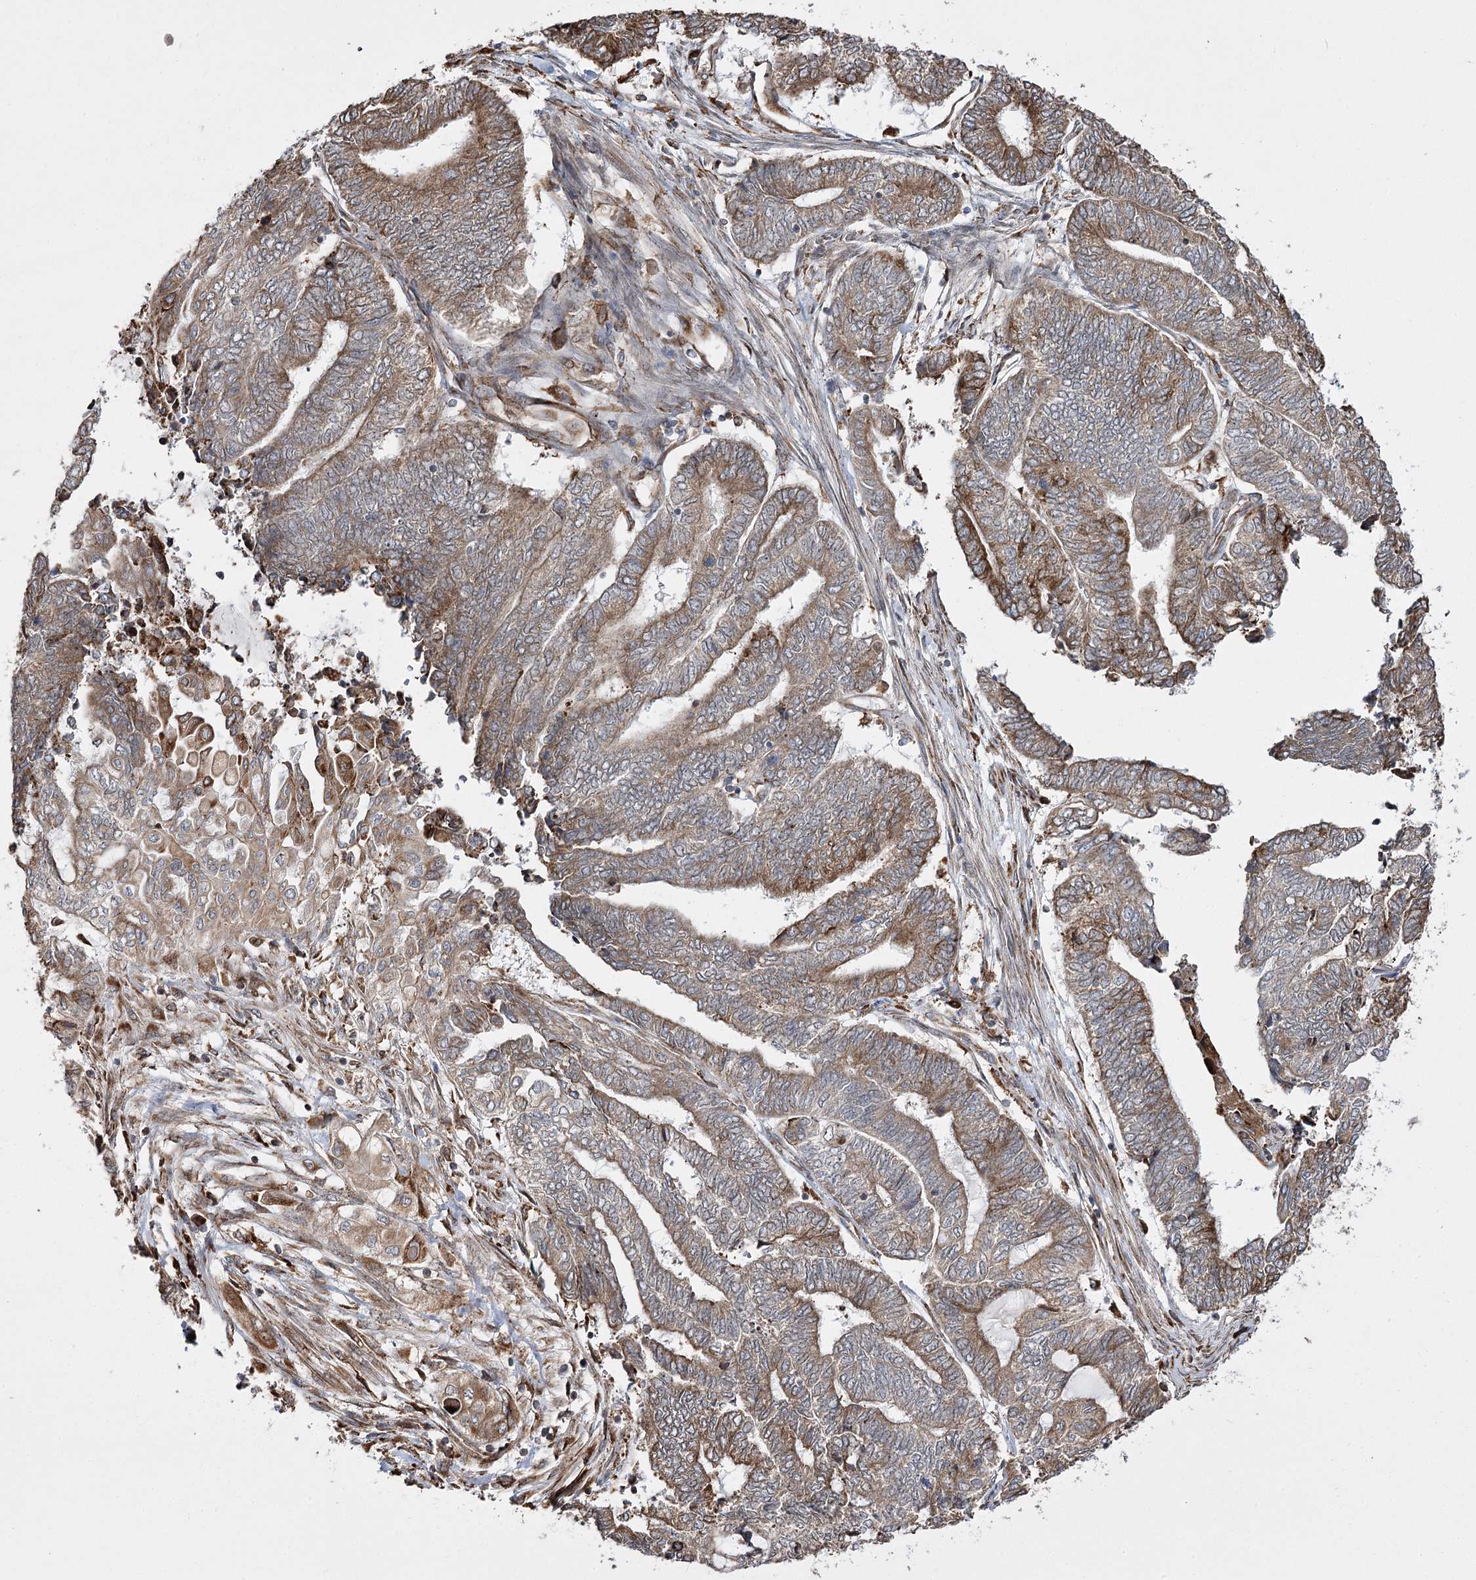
{"staining": {"intensity": "moderate", "quantity": ">75%", "location": "cytoplasmic/membranous"}, "tissue": "endometrial cancer", "cell_type": "Tumor cells", "image_type": "cancer", "snomed": [{"axis": "morphology", "description": "Adenocarcinoma, NOS"}, {"axis": "topography", "description": "Uterus"}, {"axis": "topography", "description": "Endometrium"}], "caption": "The histopathology image demonstrates immunohistochemical staining of endometrial adenocarcinoma. There is moderate cytoplasmic/membranous positivity is appreciated in about >75% of tumor cells.", "gene": "FANCL", "patient": {"sex": "female", "age": 70}}